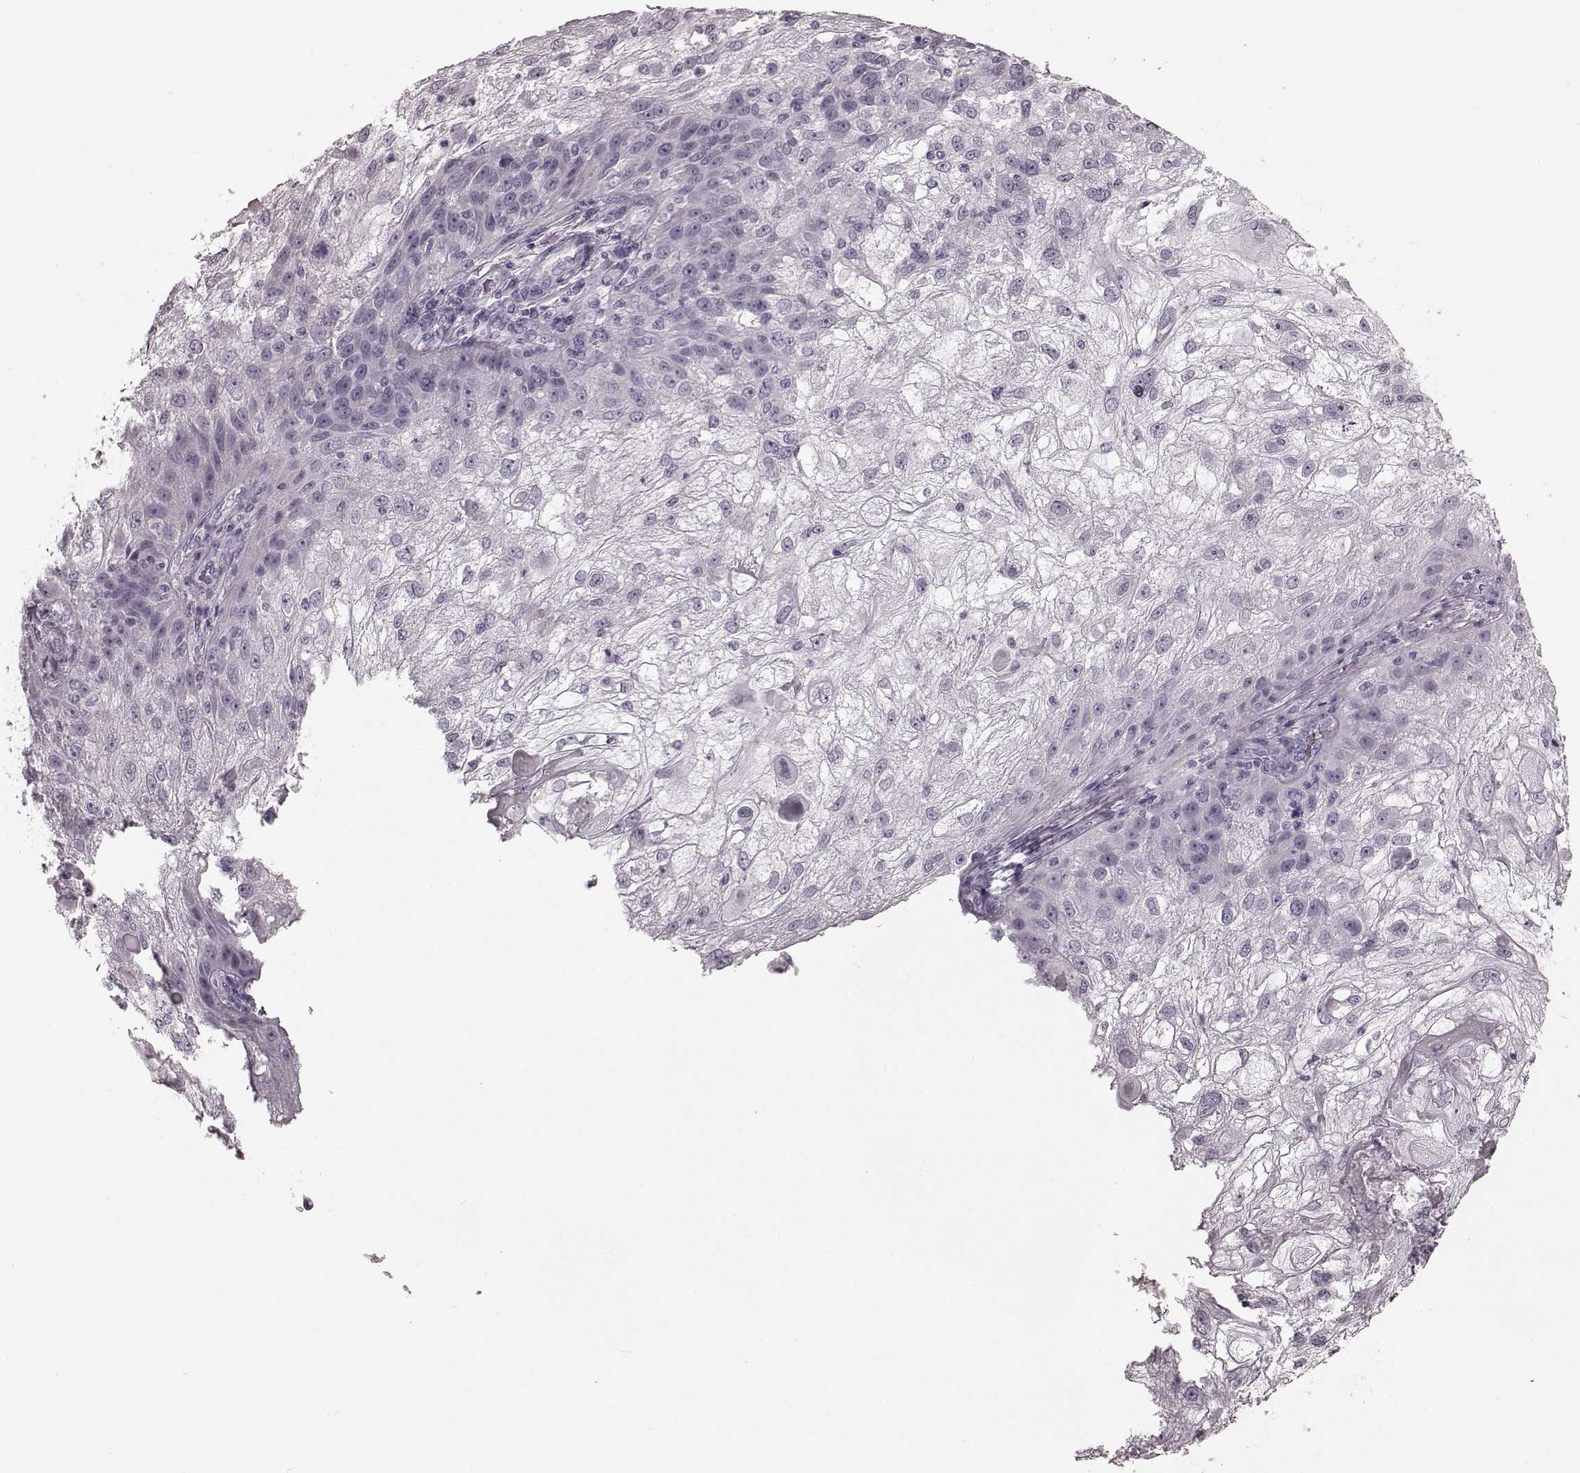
{"staining": {"intensity": "negative", "quantity": "none", "location": "none"}, "tissue": "skin cancer", "cell_type": "Tumor cells", "image_type": "cancer", "snomed": [{"axis": "morphology", "description": "Normal tissue, NOS"}, {"axis": "morphology", "description": "Squamous cell carcinoma, NOS"}, {"axis": "topography", "description": "Skin"}], "caption": "The image reveals no staining of tumor cells in skin cancer.", "gene": "TRPM1", "patient": {"sex": "female", "age": 83}}